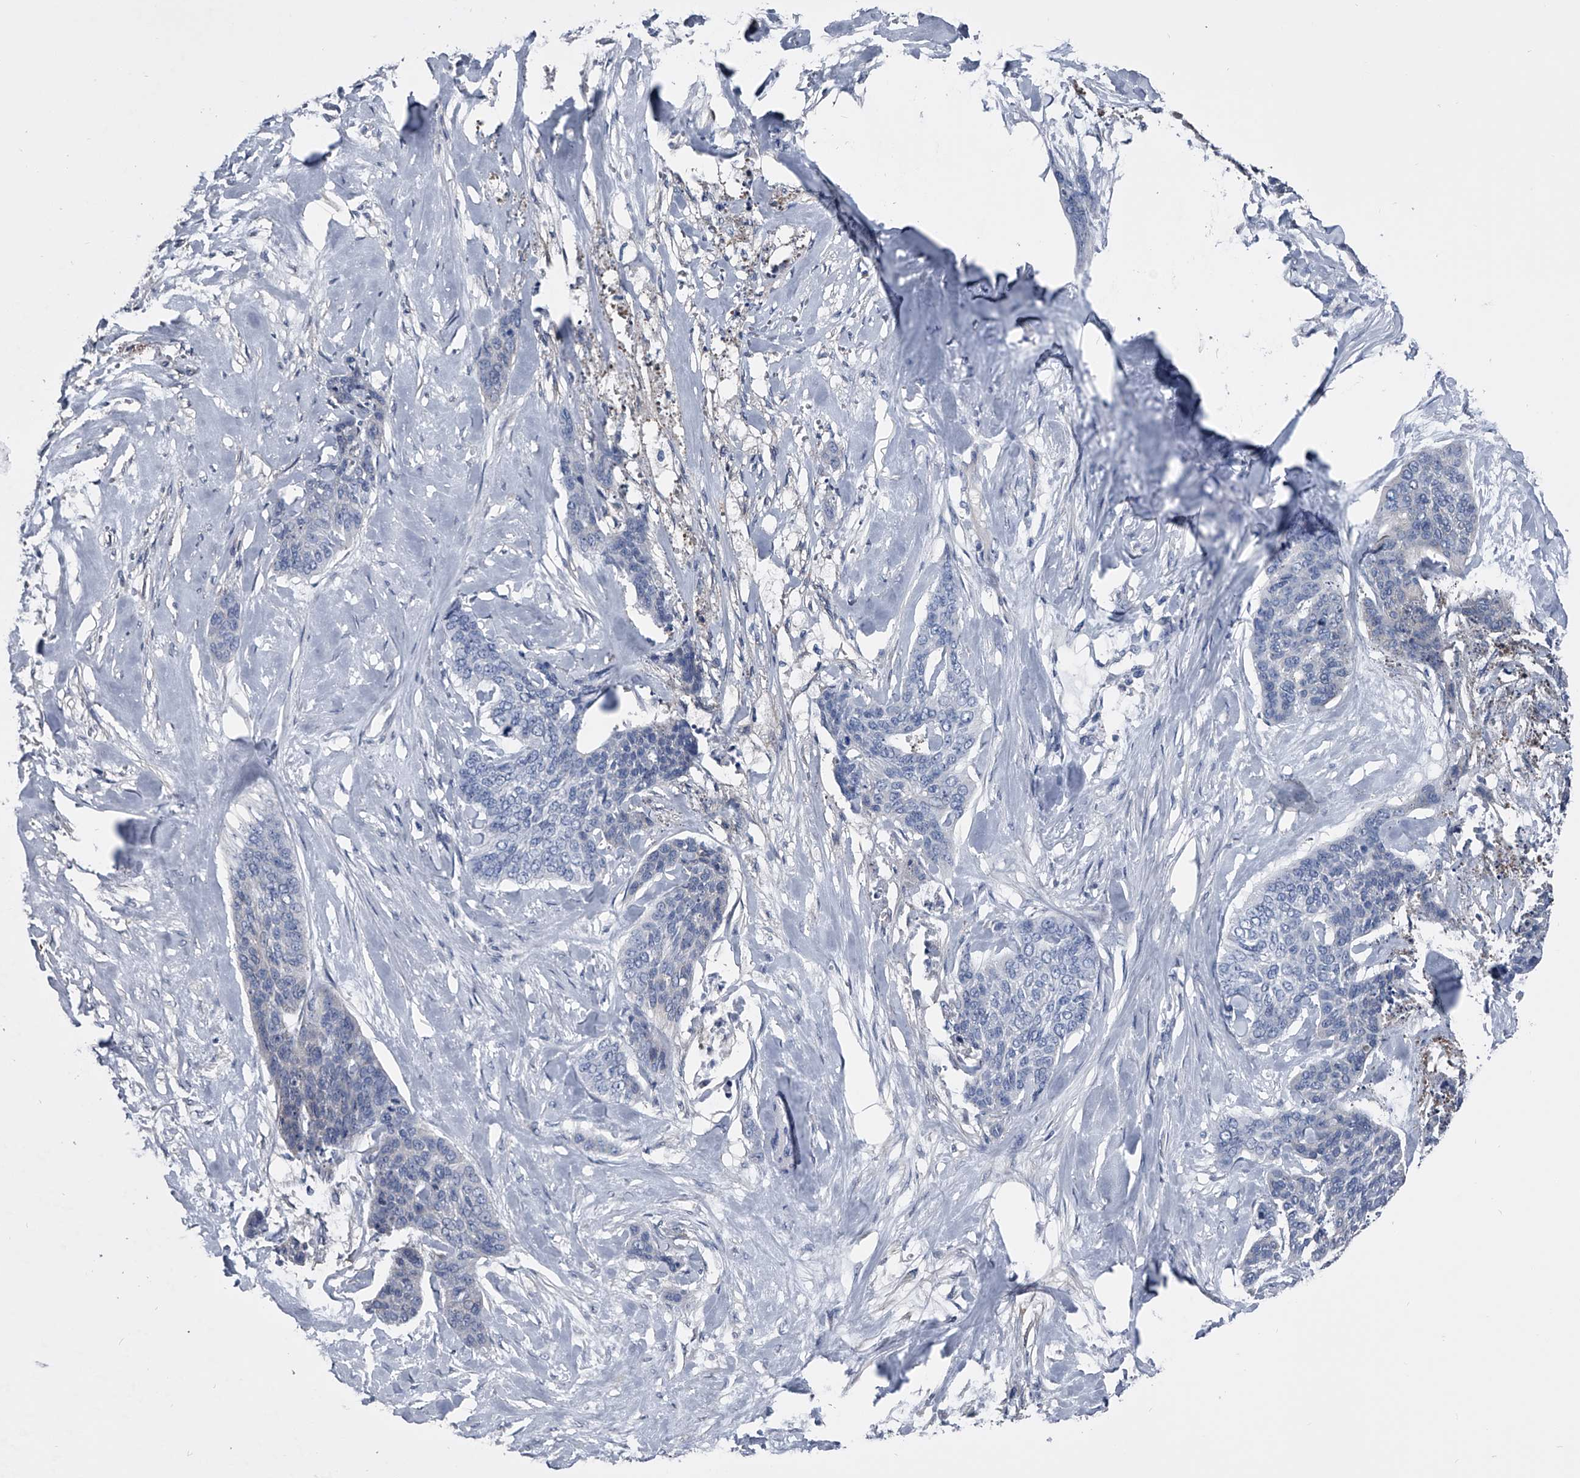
{"staining": {"intensity": "negative", "quantity": "none", "location": "none"}, "tissue": "skin cancer", "cell_type": "Tumor cells", "image_type": "cancer", "snomed": [{"axis": "morphology", "description": "Basal cell carcinoma"}, {"axis": "topography", "description": "Skin"}], "caption": "Skin basal cell carcinoma stained for a protein using IHC exhibits no staining tumor cells.", "gene": "KIF13A", "patient": {"sex": "female", "age": 64}}